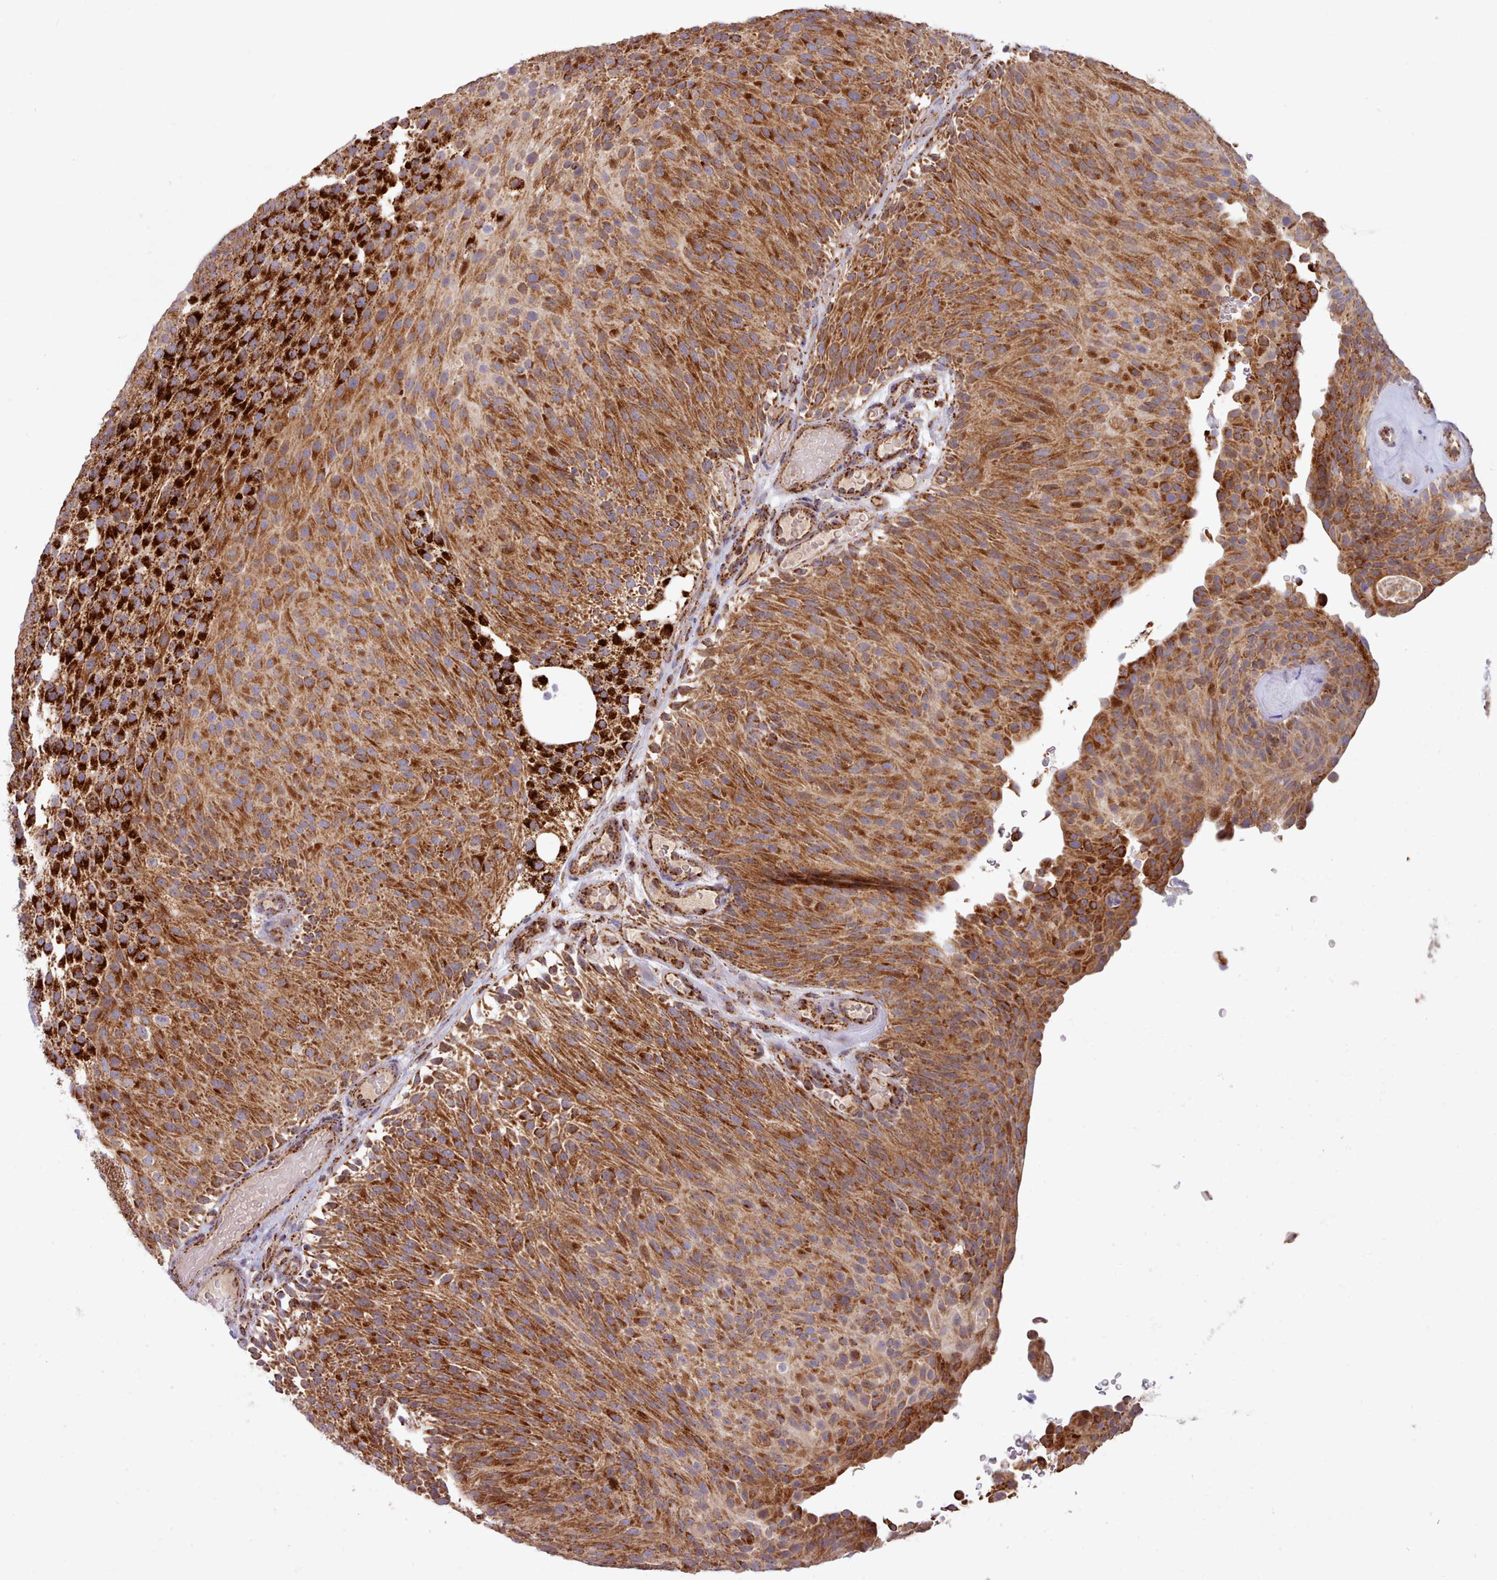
{"staining": {"intensity": "strong", "quantity": ">75%", "location": "cytoplasmic/membranous"}, "tissue": "urothelial cancer", "cell_type": "Tumor cells", "image_type": "cancer", "snomed": [{"axis": "morphology", "description": "Urothelial carcinoma, Low grade"}, {"axis": "topography", "description": "Urinary bladder"}], "caption": "Urothelial carcinoma (low-grade) tissue shows strong cytoplasmic/membranous staining in about >75% of tumor cells, visualized by immunohistochemistry.", "gene": "HSDL2", "patient": {"sex": "male", "age": 78}}